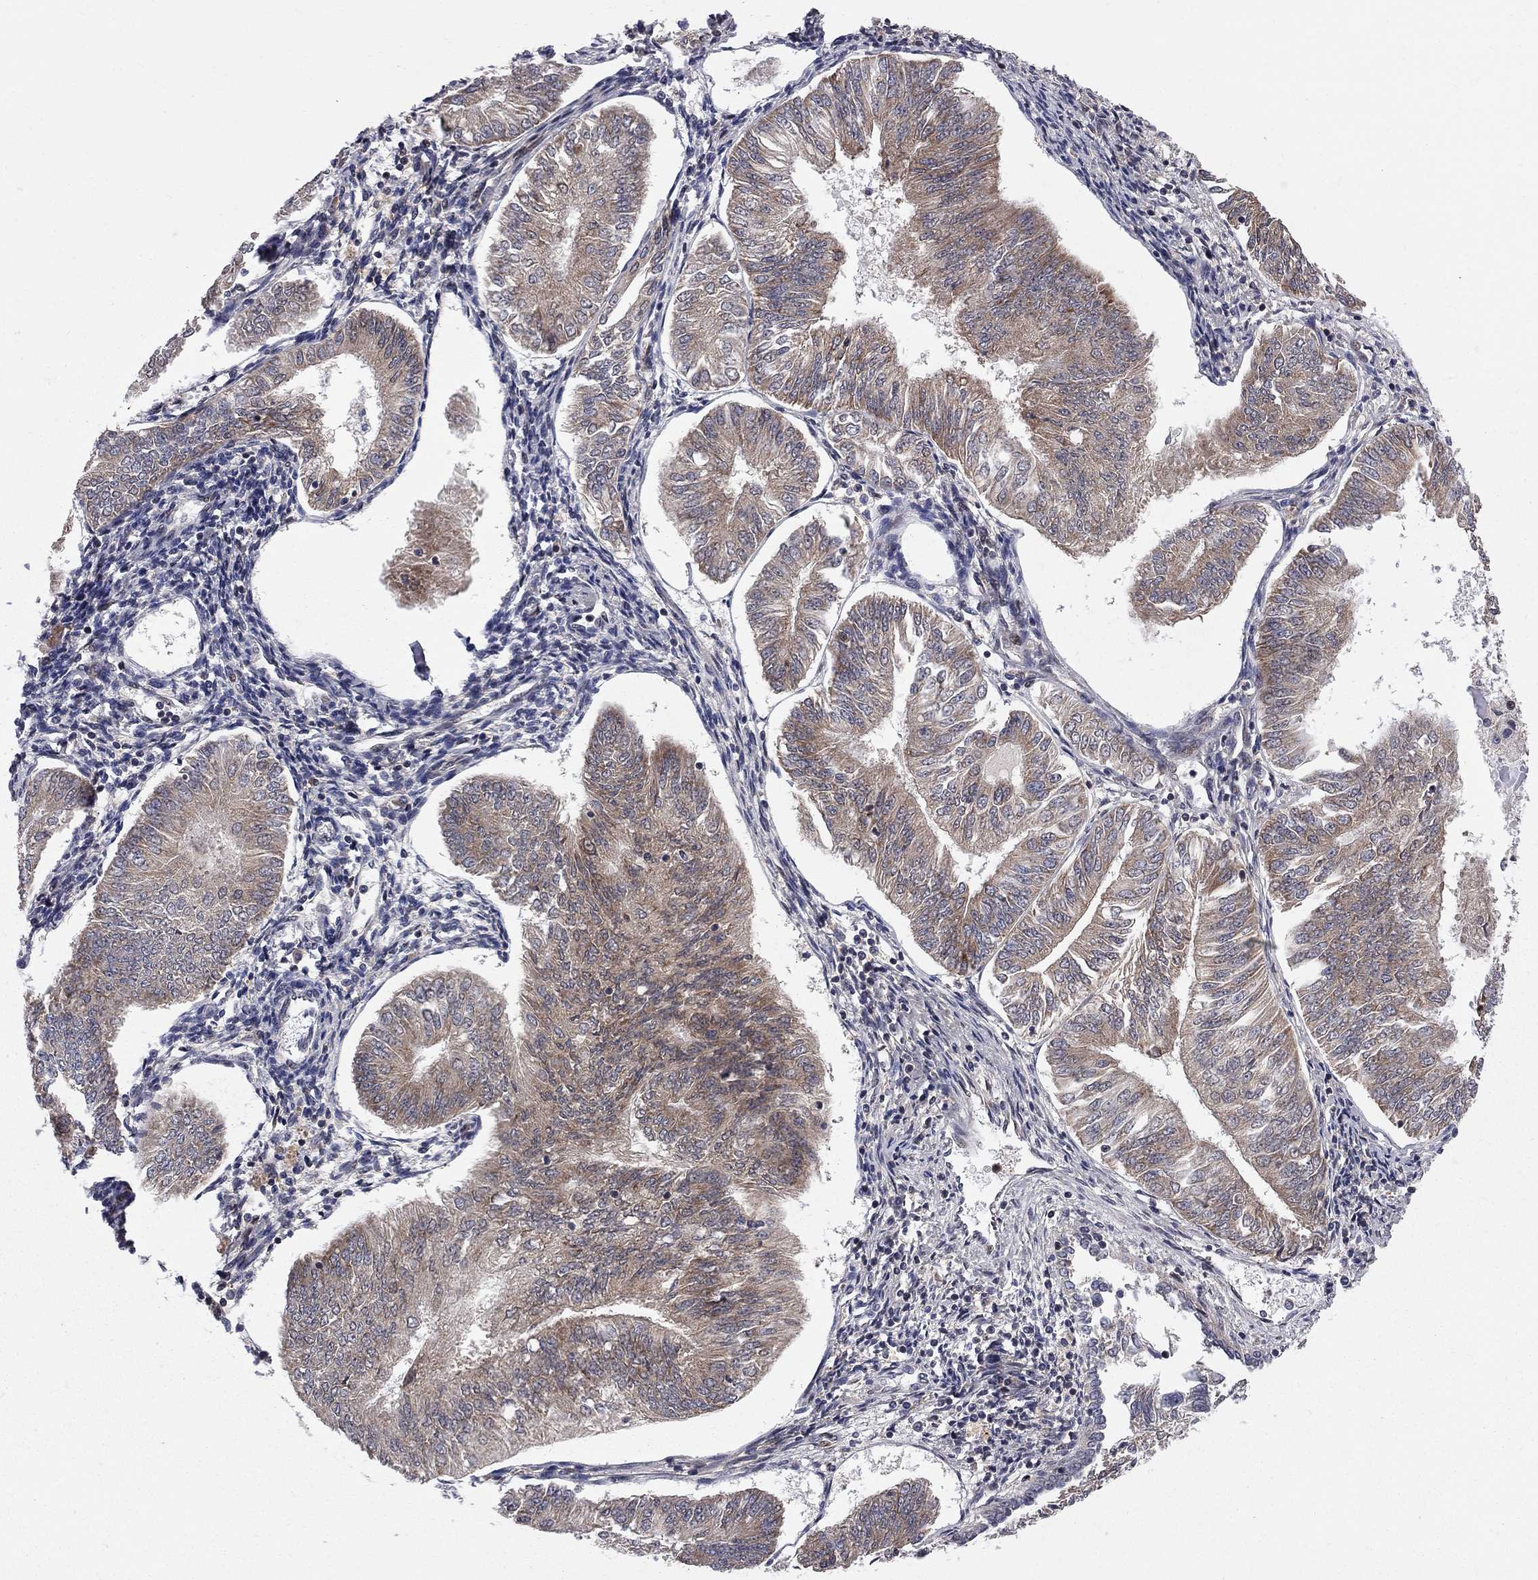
{"staining": {"intensity": "moderate", "quantity": ">75%", "location": "cytoplasmic/membranous"}, "tissue": "endometrial cancer", "cell_type": "Tumor cells", "image_type": "cancer", "snomed": [{"axis": "morphology", "description": "Adenocarcinoma, NOS"}, {"axis": "topography", "description": "Endometrium"}], "caption": "Moderate cytoplasmic/membranous staining is seen in approximately >75% of tumor cells in adenocarcinoma (endometrial).", "gene": "CNOT11", "patient": {"sex": "female", "age": 58}}